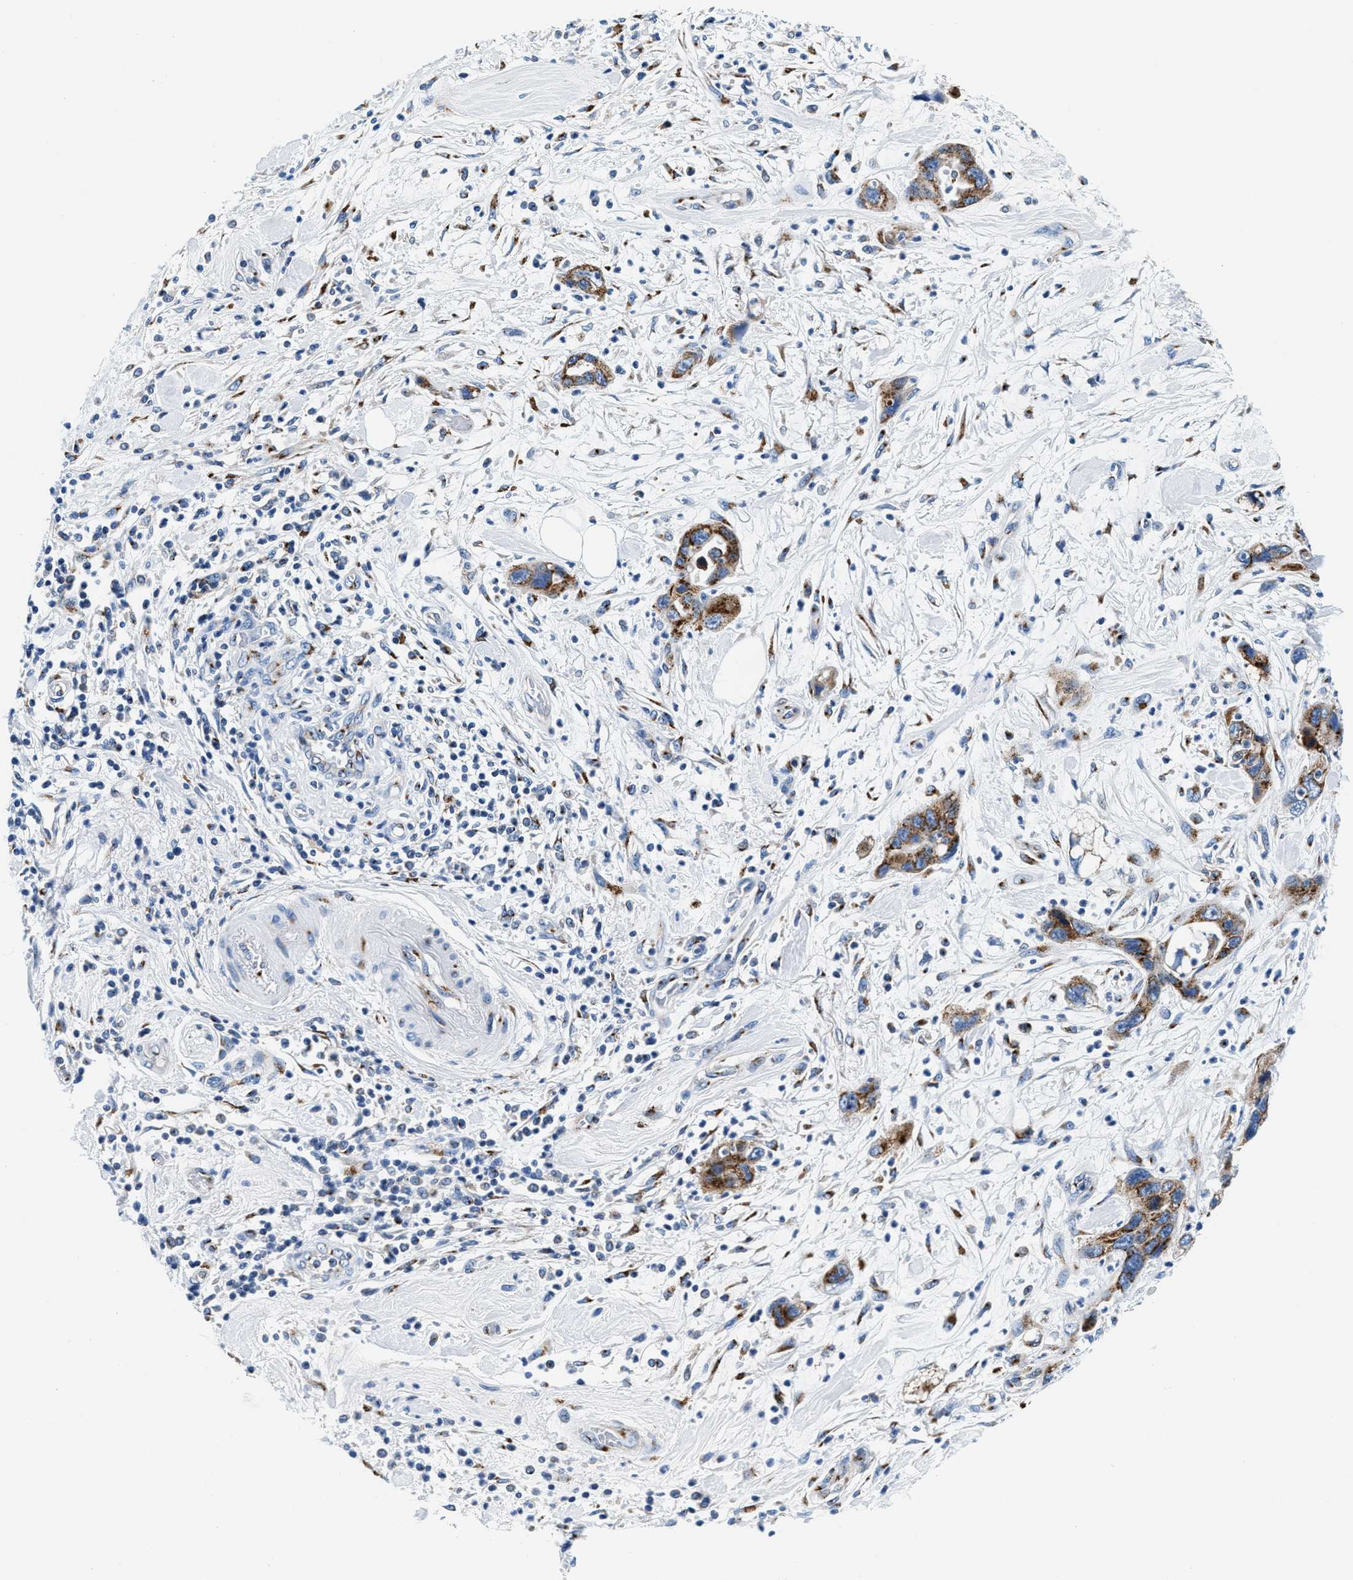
{"staining": {"intensity": "moderate", "quantity": ">75%", "location": "cytoplasmic/membranous"}, "tissue": "pancreatic cancer", "cell_type": "Tumor cells", "image_type": "cancer", "snomed": [{"axis": "morphology", "description": "Adenocarcinoma, NOS"}, {"axis": "topography", "description": "Pancreas"}], "caption": "Human adenocarcinoma (pancreatic) stained with a brown dye reveals moderate cytoplasmic/membranous positive staining in about >75% of tumor cells.", "gene": "VPS53", "patient": {"sex": "female", "age": 70}}